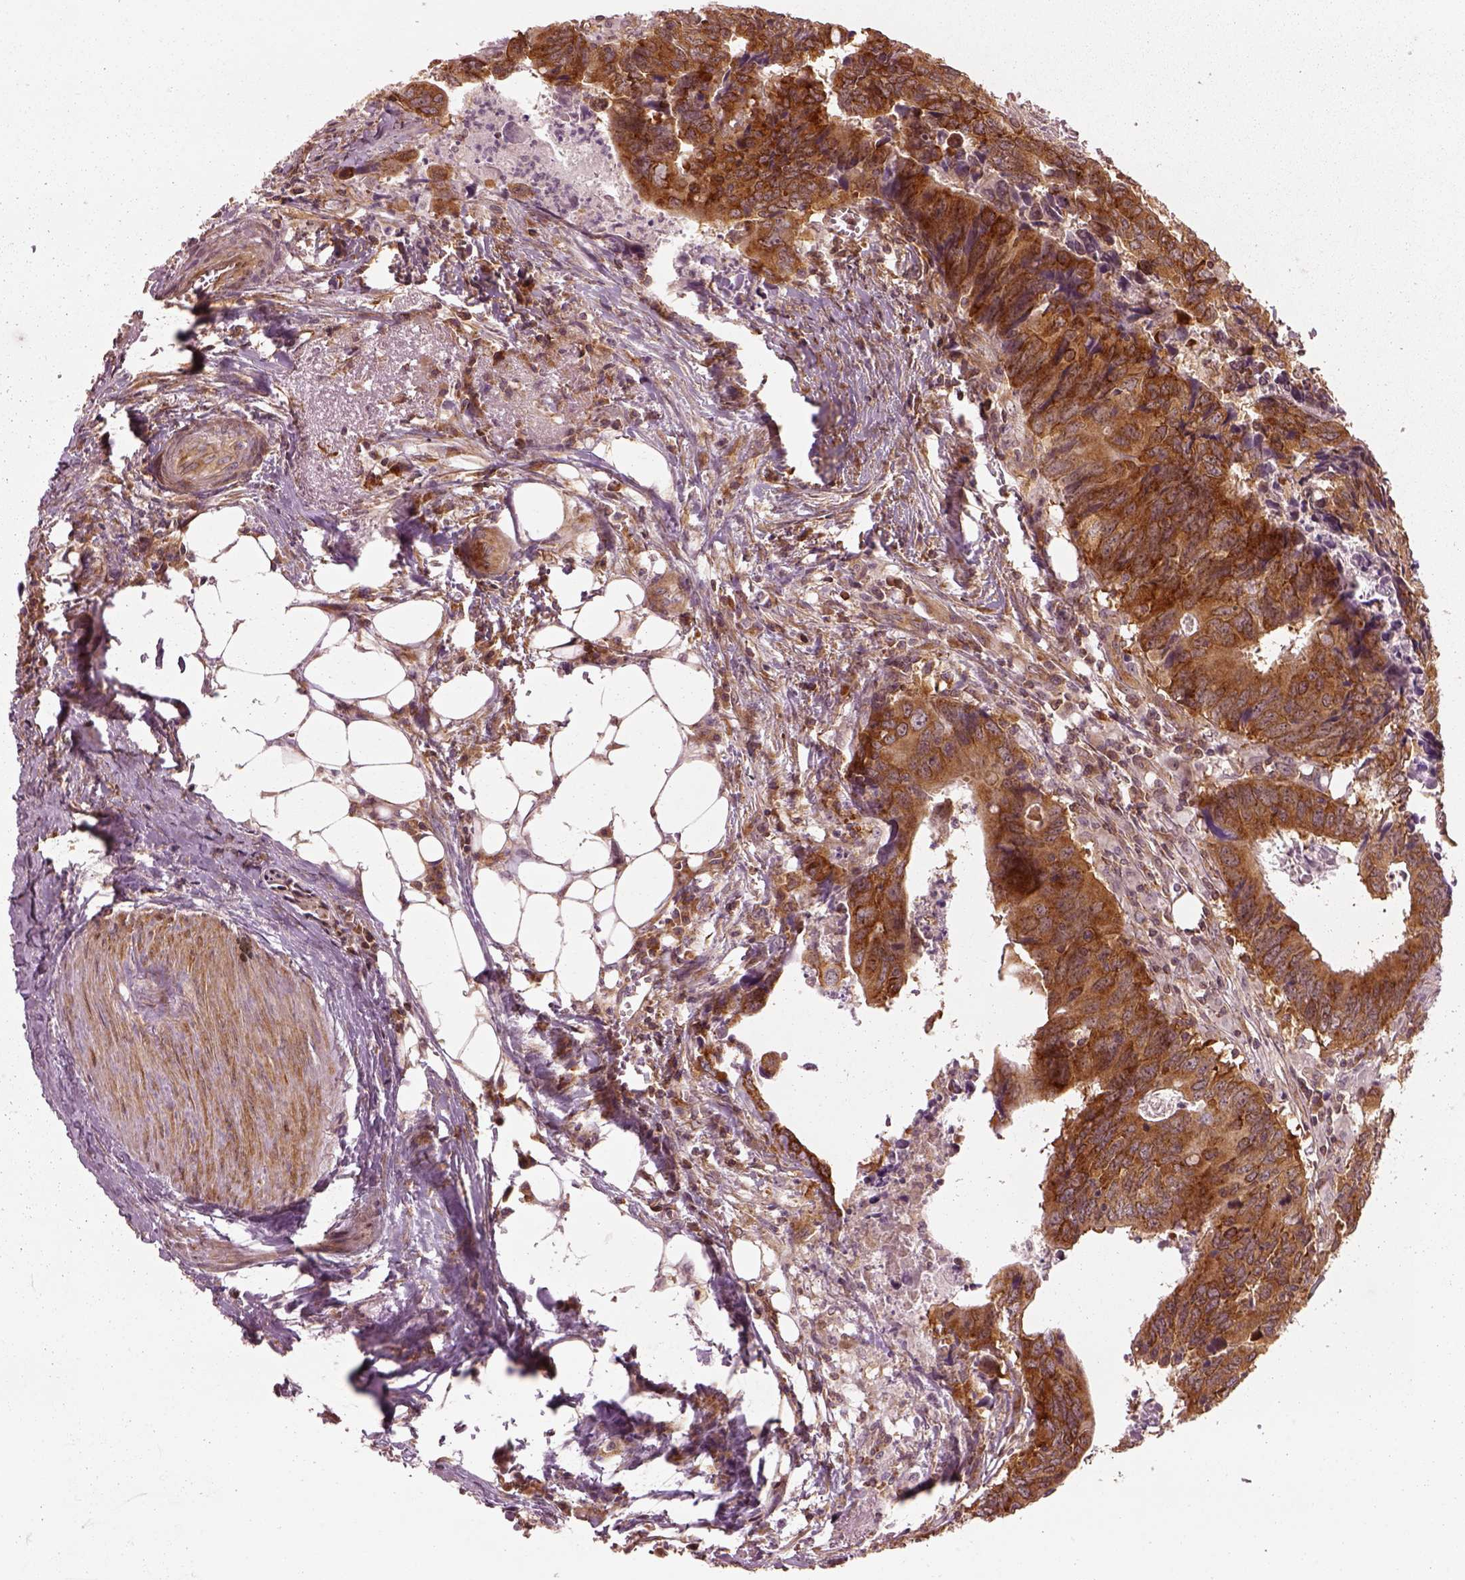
{"staining": {"intensity": "strong", "quantity": ">75%", "location": "cytoplasmic/membranous"}, "tissue": "colorectal cancer", "cell_type": "Tumor cells", "image_type": "cancer", "snomed": [{"axis": "morphology", "description": "Adenocarcinoma, NOS"}, {"axis": "topography", "description": "Colon"}], "caption": "Immunohistochemistry of colorectal adenocarcinoma shows high levels of strong cytoplasmic/membranous staining in approximately >75% of tumor cells.", "gene": "LSM14A", "patient": {"sex": "female", "age": 82}}